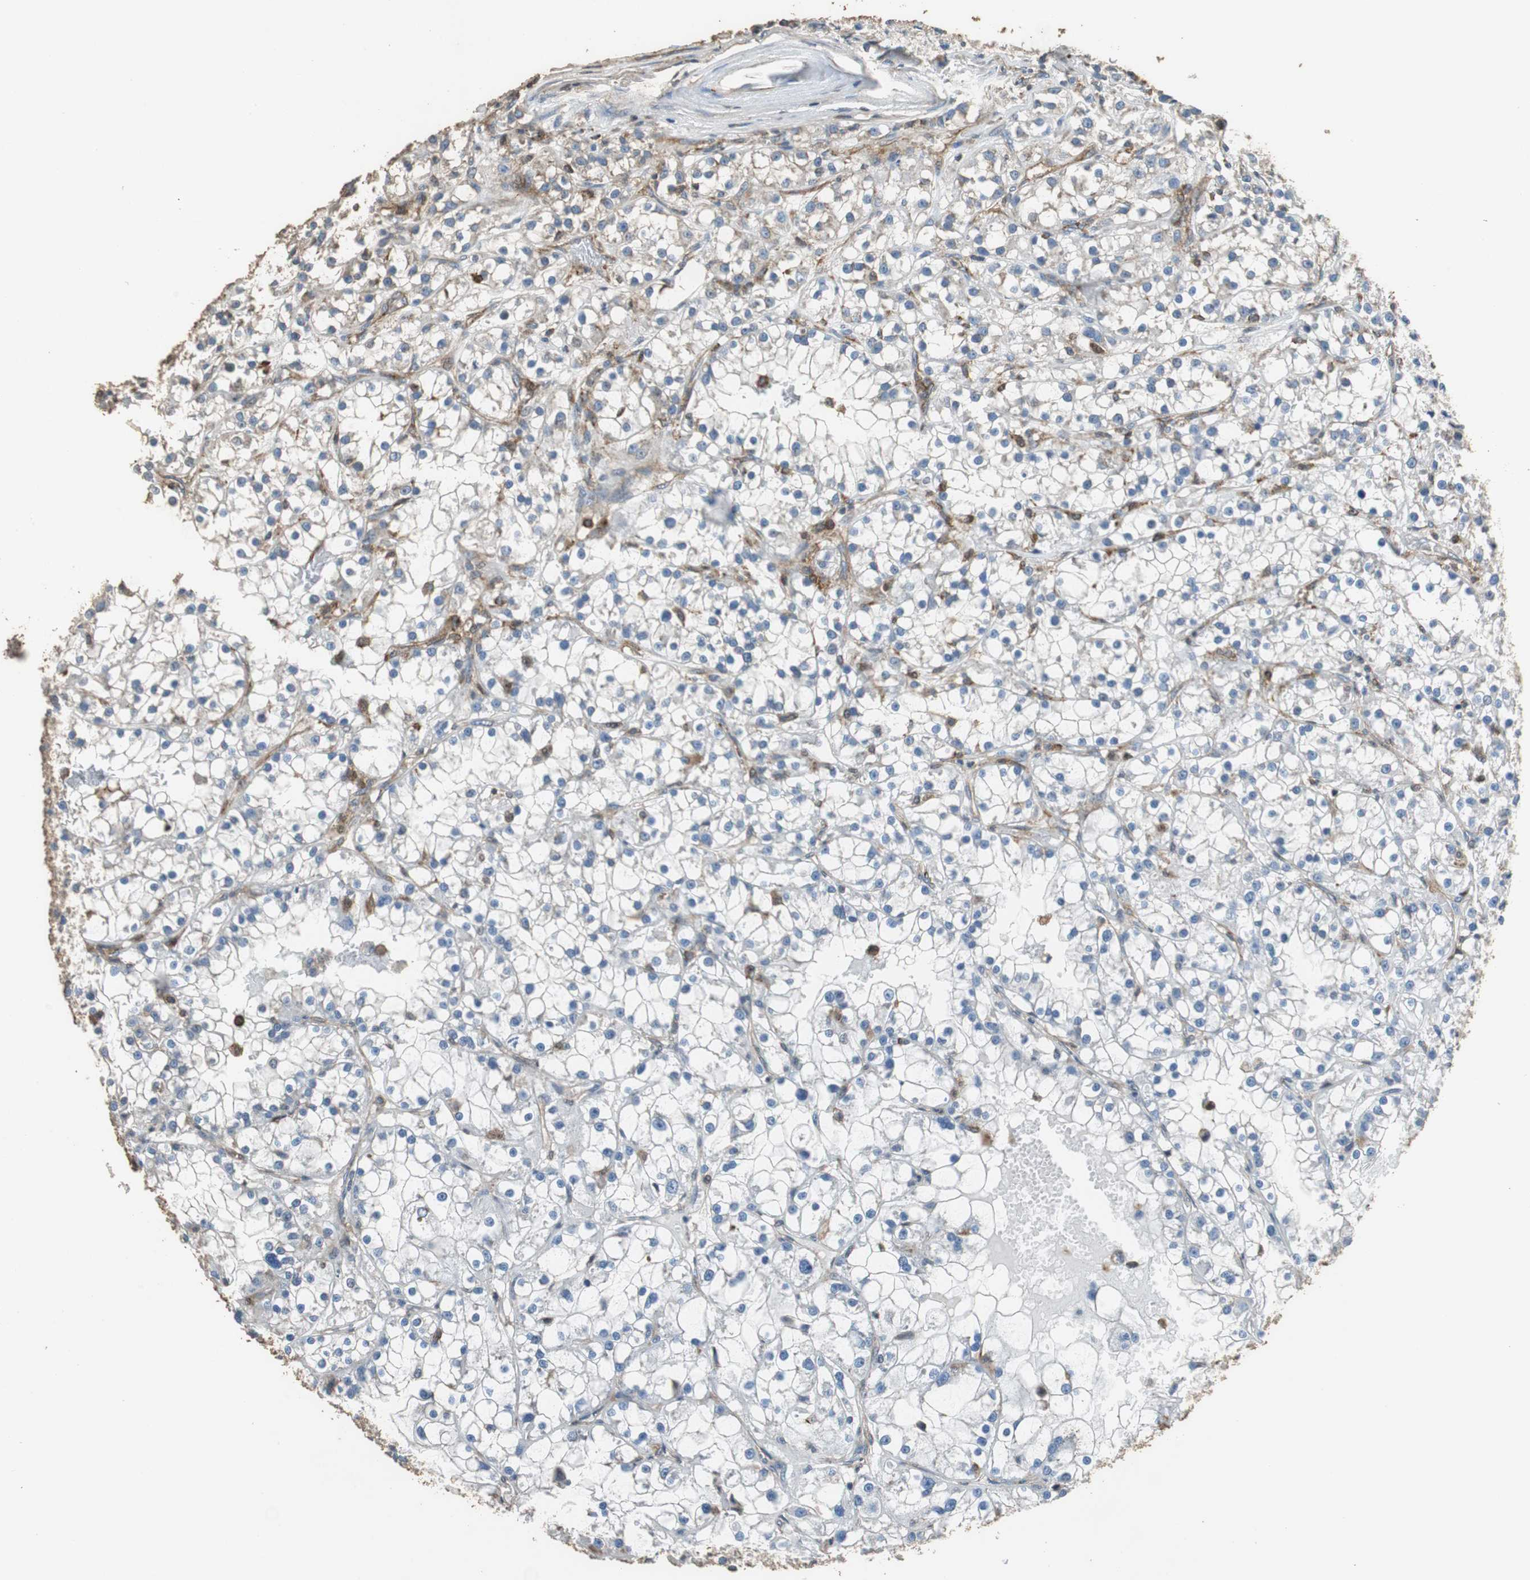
{"staining": {"intensity": "weak", "quantity": "<25%", "location": "cytoplasmic/membranous"}, "tissue": "renal cancer", "cell_type": "Tumor cells", "image_type": "cancer", "snomed": [{"axis": "morphology", "description": "Adenocarcinoma, NOS"}, {"axis": "topography", "description": "Kidney"}], "caption": "Renal cancer (adenocarcinoma) was stained to show a protein in brown. There is no significant staining in tumor cells.", "gene": "PRKRA", "patient": {"sex": "female", "age": 52}}